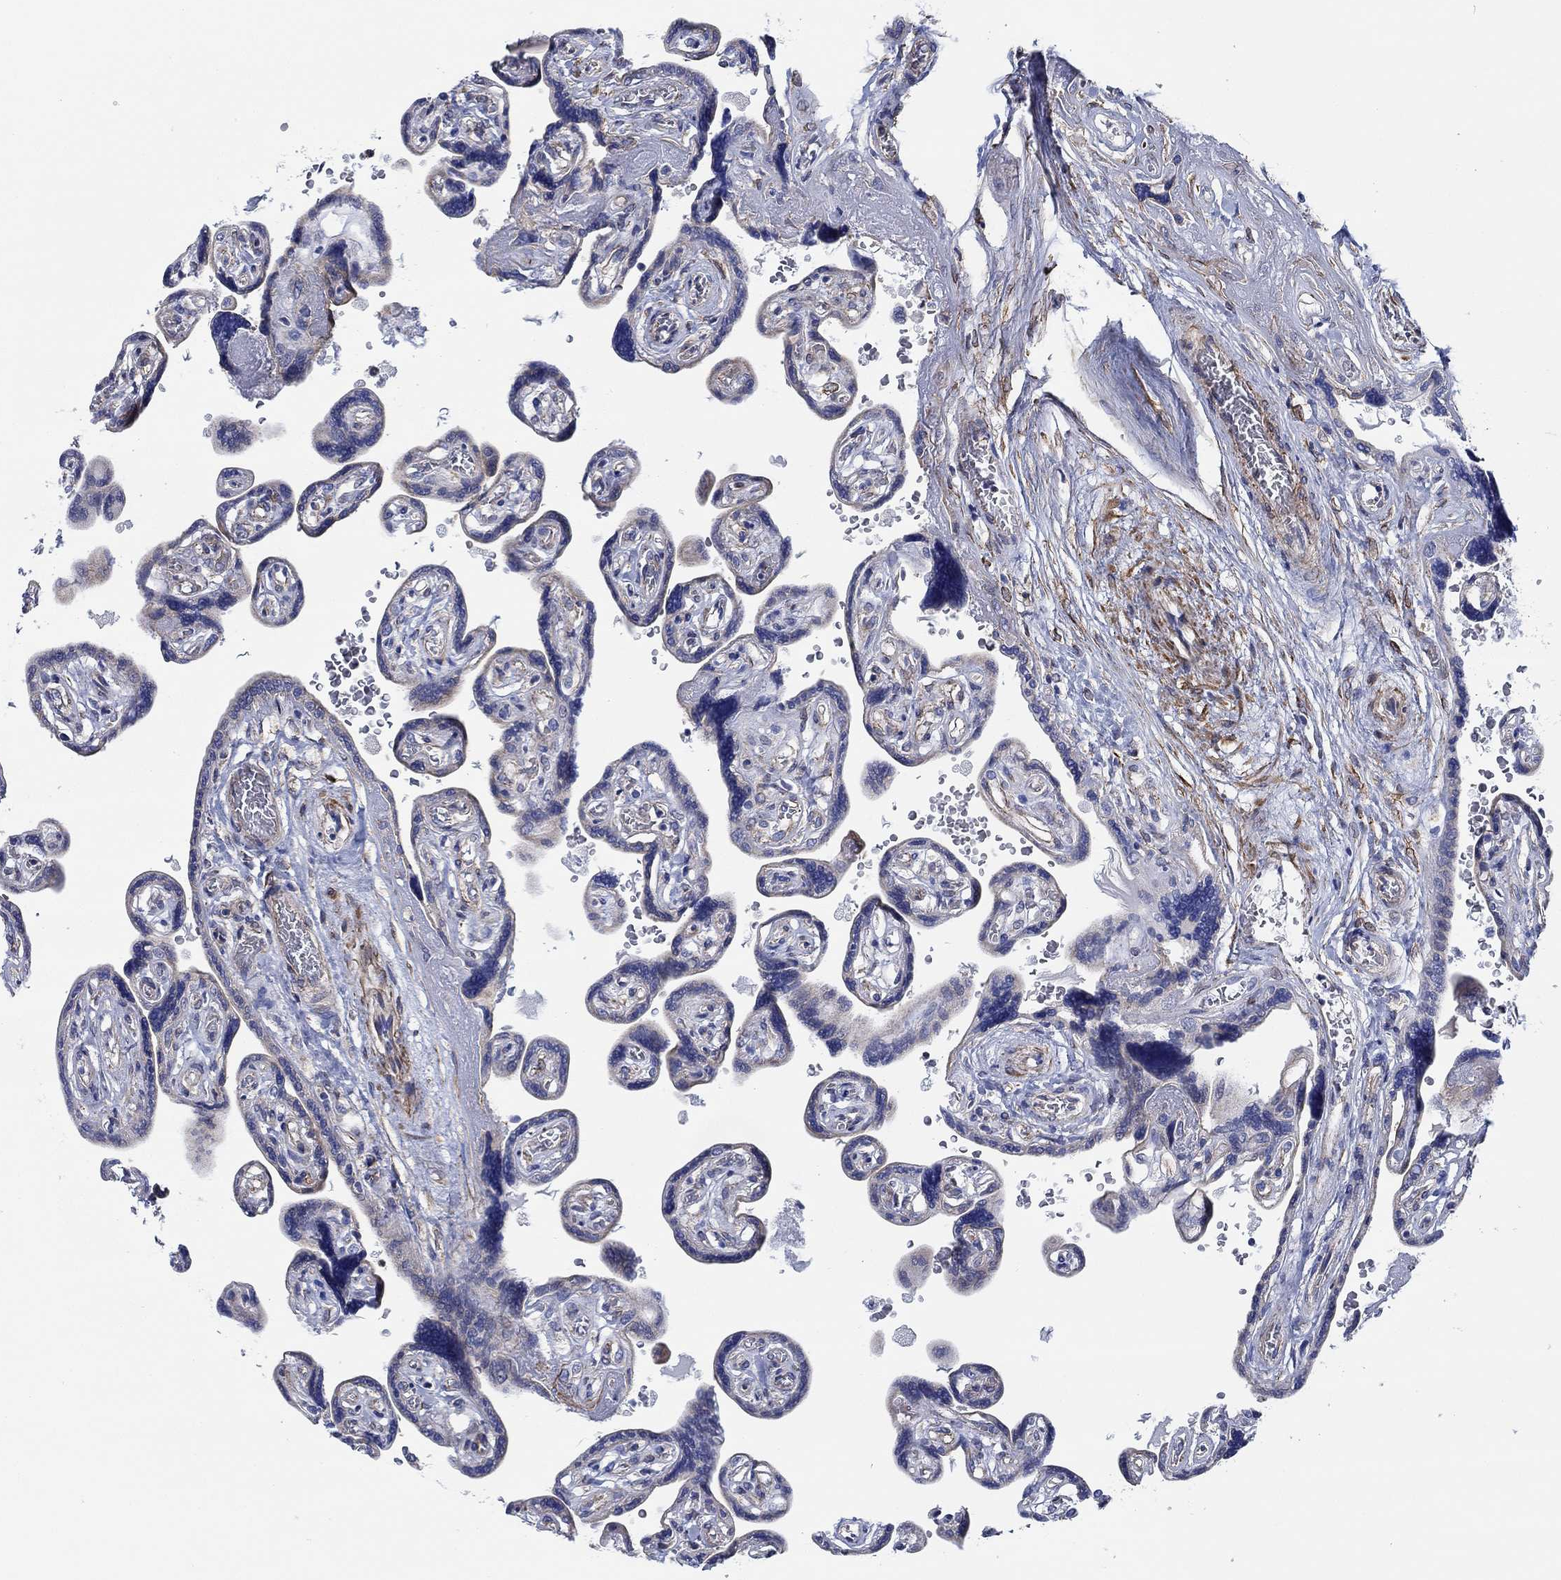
{"staining": {"intensity": "moderate", "quantity": "25%-75%", "location": "cytoplasmic/membranous"}, "tissue": "placenta", "cell_type": "Decidual cells", "image_type": "normal", "snomed": [{"axis": "morphology", "description": "Normal tissue, NOS"}, {"axis": "topography", "description": "Placenta"}], "caption": "Protein staining exhibits moderate cytoplasmic/membranous staining in about 25%-75% of decidual cells in unremarkable placenta.", "gene": "FMN1", "patient": {"sex": "female", "age": 32}}